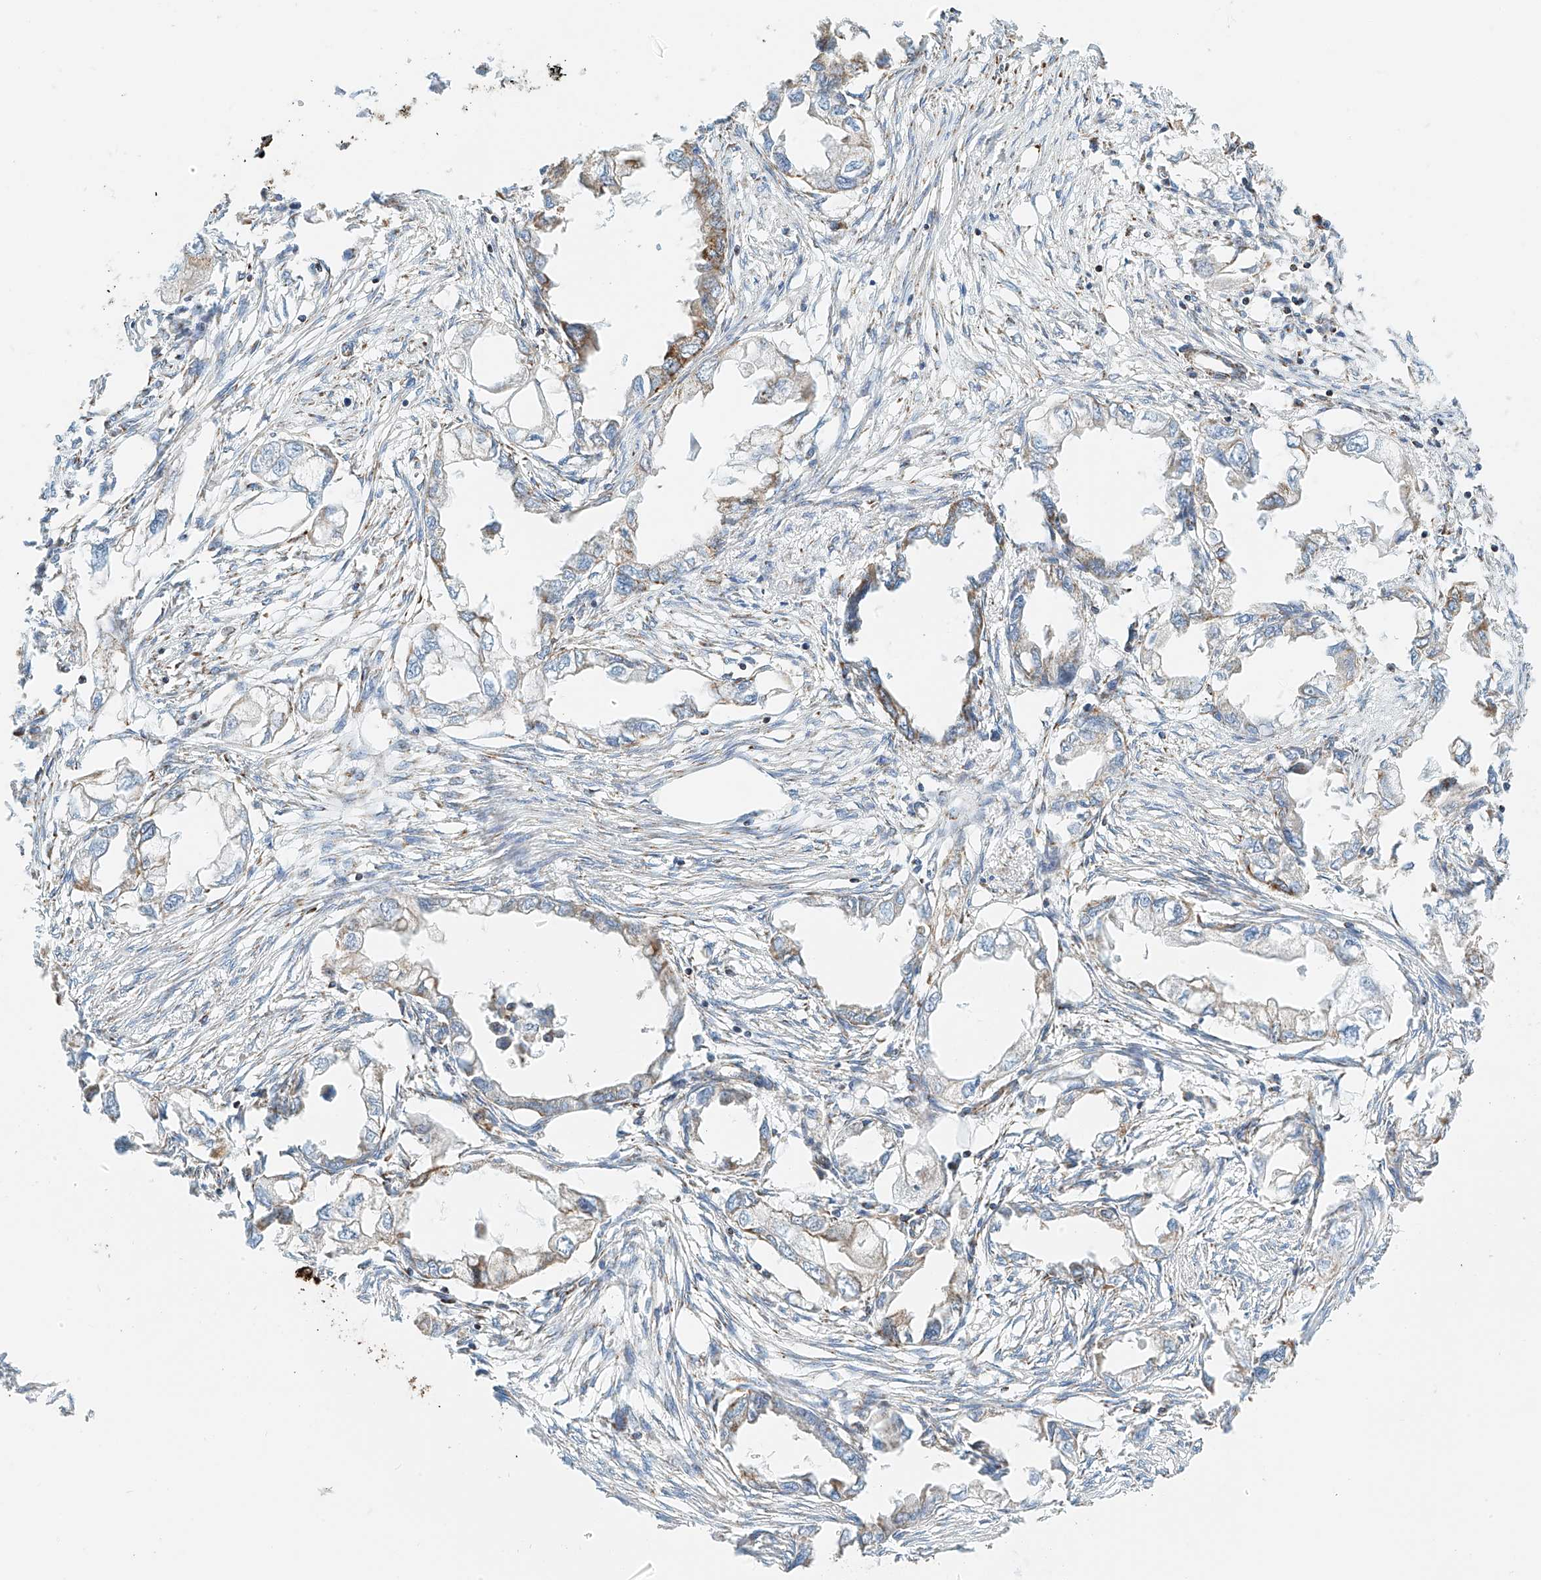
{"staining": {"intensity": "moderate", "quantity": "<25%", "location": "cytoplasmic/membranous"}, "tissue": "endometrial cancer", "cell_type": "Tumor cells", "image_type": "cancer", "snomed": [{"axis": "morphology", "description": "Adenocarcinoma, NOS"}, {"axis": "morphology", "description": "Adenocarcinoma, metastatic, NOS"}, {"axis": "topography", "description": "Adipose tissue"}, {"axis": "topography", "description": "Endometrium"}], "caption": "A low amount of moderate cytoplasmic/membranous positivity is appreciated in approximately <25% of tumor cells in adenocarcinoma (endometrial) tissue. (DAB IHC with brightfield microscopy, high magnification).", "gene": "PPA2", "patient": {"sex": "female", "age": 67}}